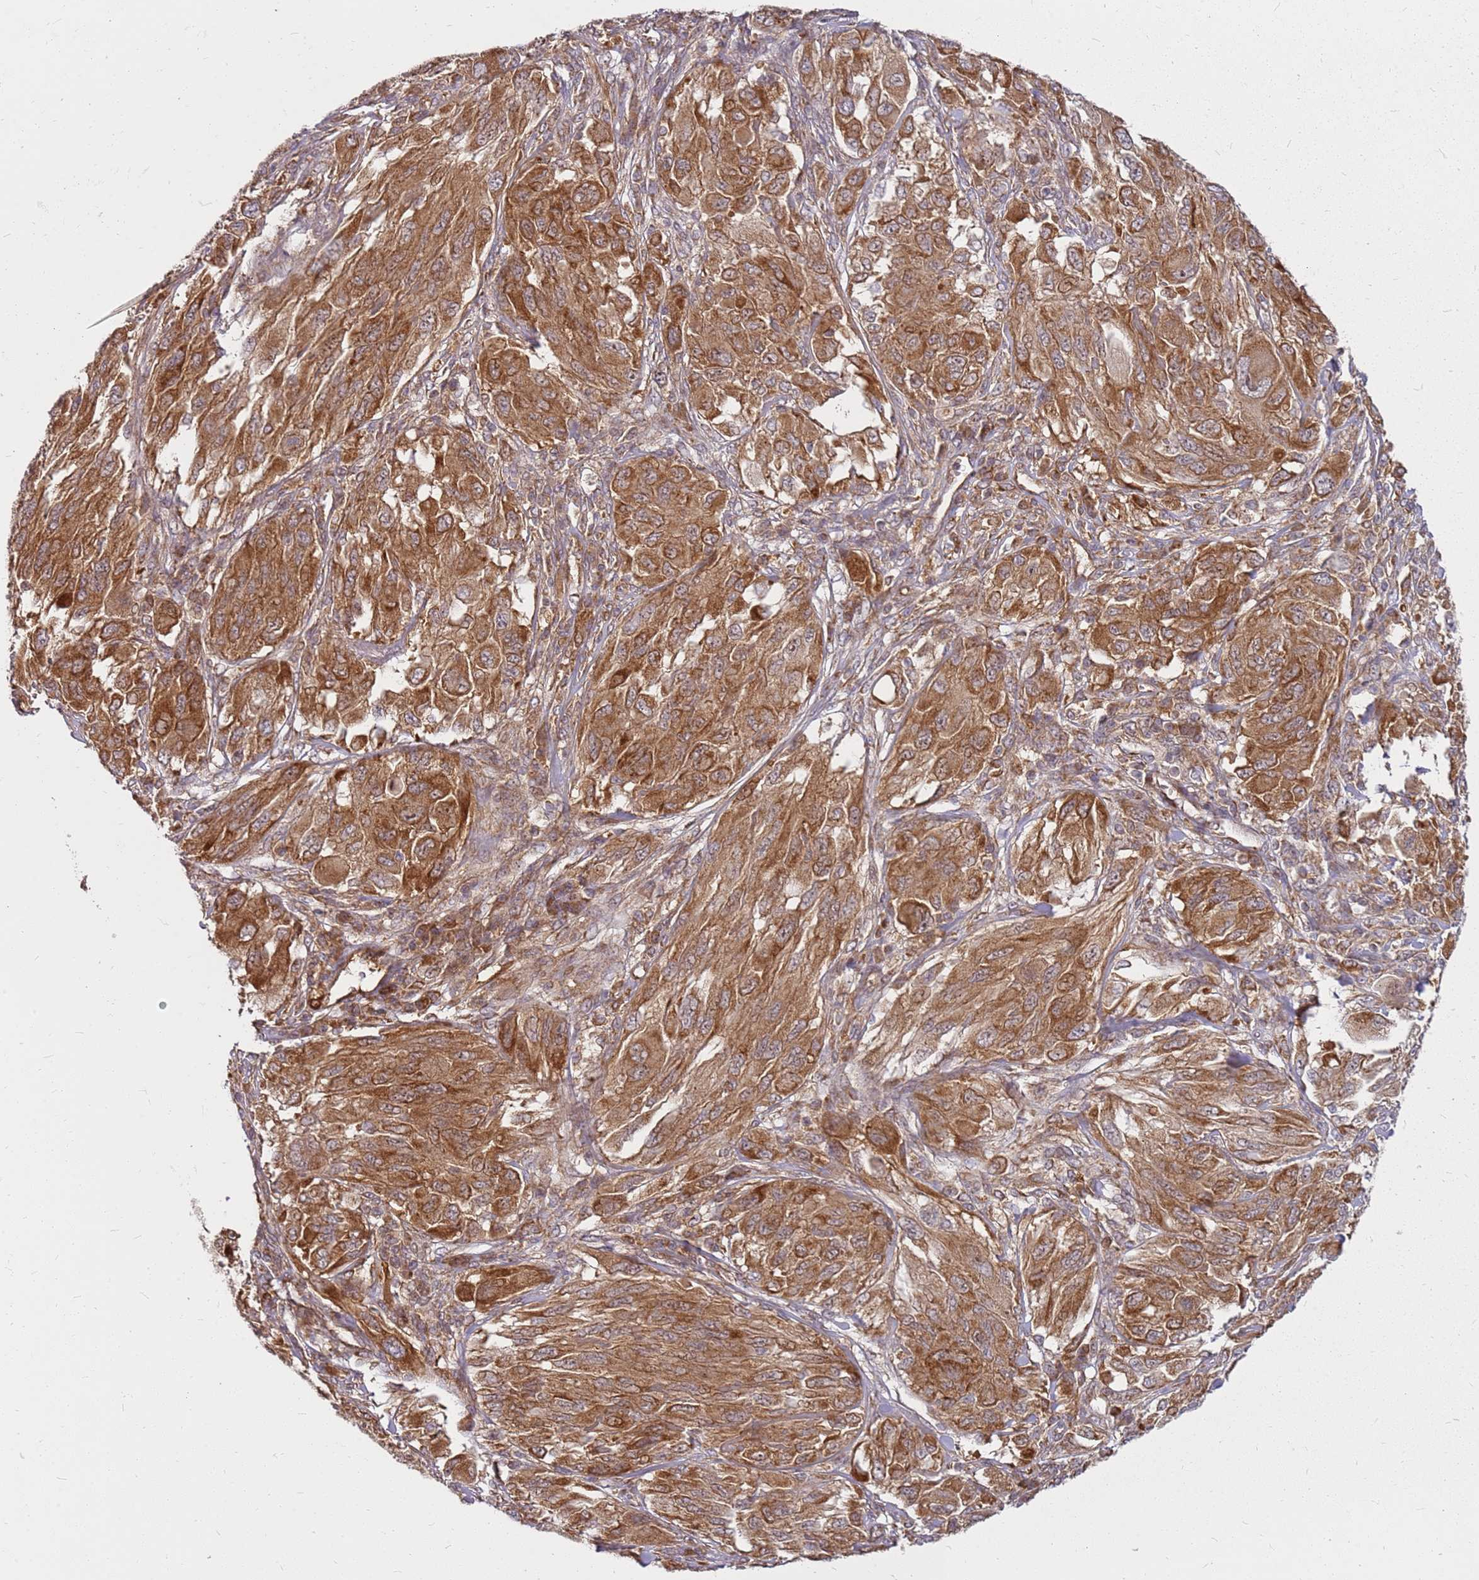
{"staining": {"intensity": "strong", "quantity": ">75%", "location": "cytoplasmic/membranous"}, "tissue": "melanoma", "cell_type": "Tumor cells", "image_type": "cancer", "snomed": [{"axis": "morphology", "description": "Malignant melanoma, NOS"}, {"axis": "topography", "description": "Skin"}], "caption": "Brown immunohistochemical staining in malignant melanoma demonstrates strong cytoplasmic/membranous positivity in approximately >75% of tumor cells.", "gene": "CCDC159", "patient": {"sex": "female", "age": 91}}